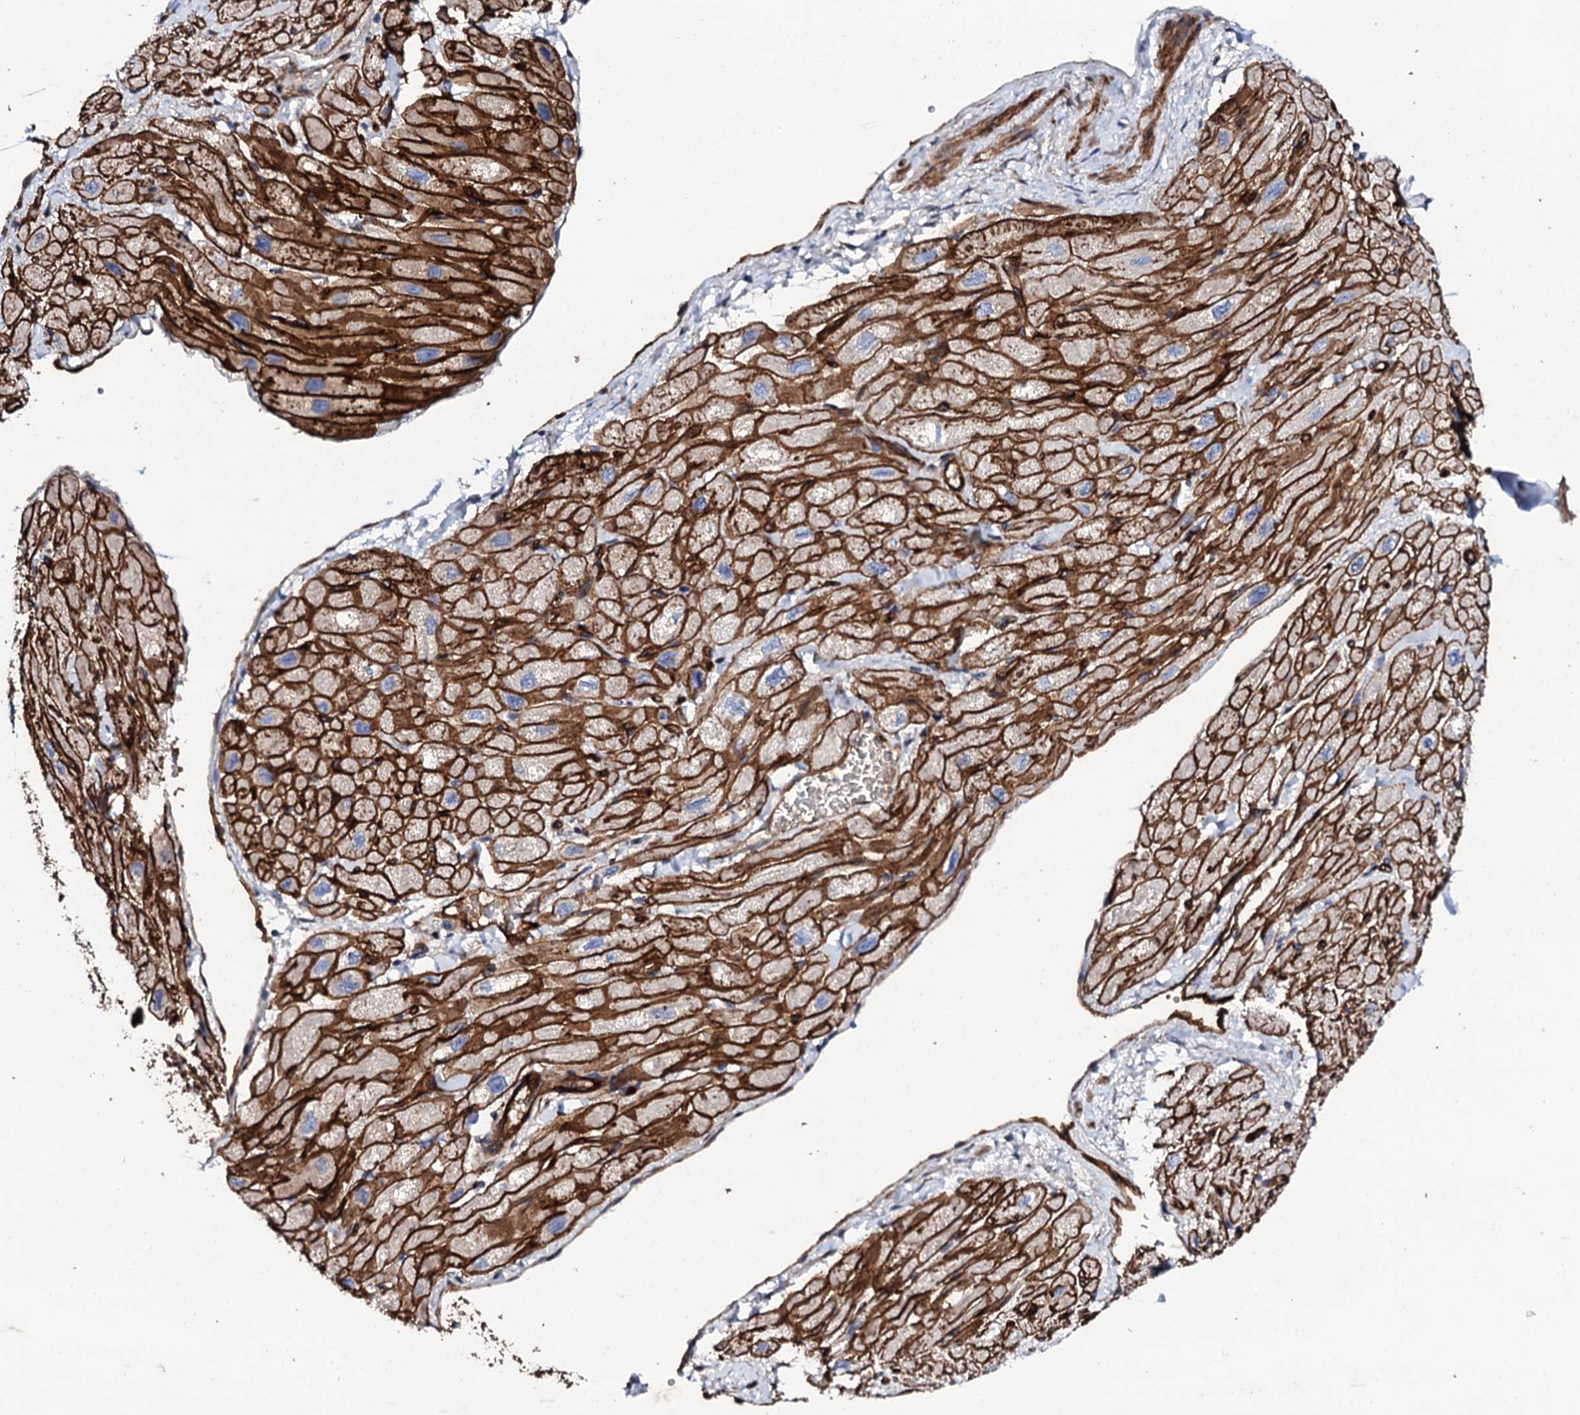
{"staining": {"intensity": "strong", "quantity": ">75%", "location": "cytoplasmic/membranous"}, "tissue": "heart muscle", "cell_type": "Cardiomyocytes", "image_type": "normal", "snomed": [{"axis": "morphology", "description": "Normal tissue, NOS"}, {"axis": "topography", "description": "Heart"}], "caption": "A histopathology image showing strong cytoplasmic/membranous staining in about >75% of cardiomyocytes in normal heart muscle, as visualized by brown immunohistochemical staining.", "gene": "DBX1", "patient": {"sex": "male", "age": 65}}